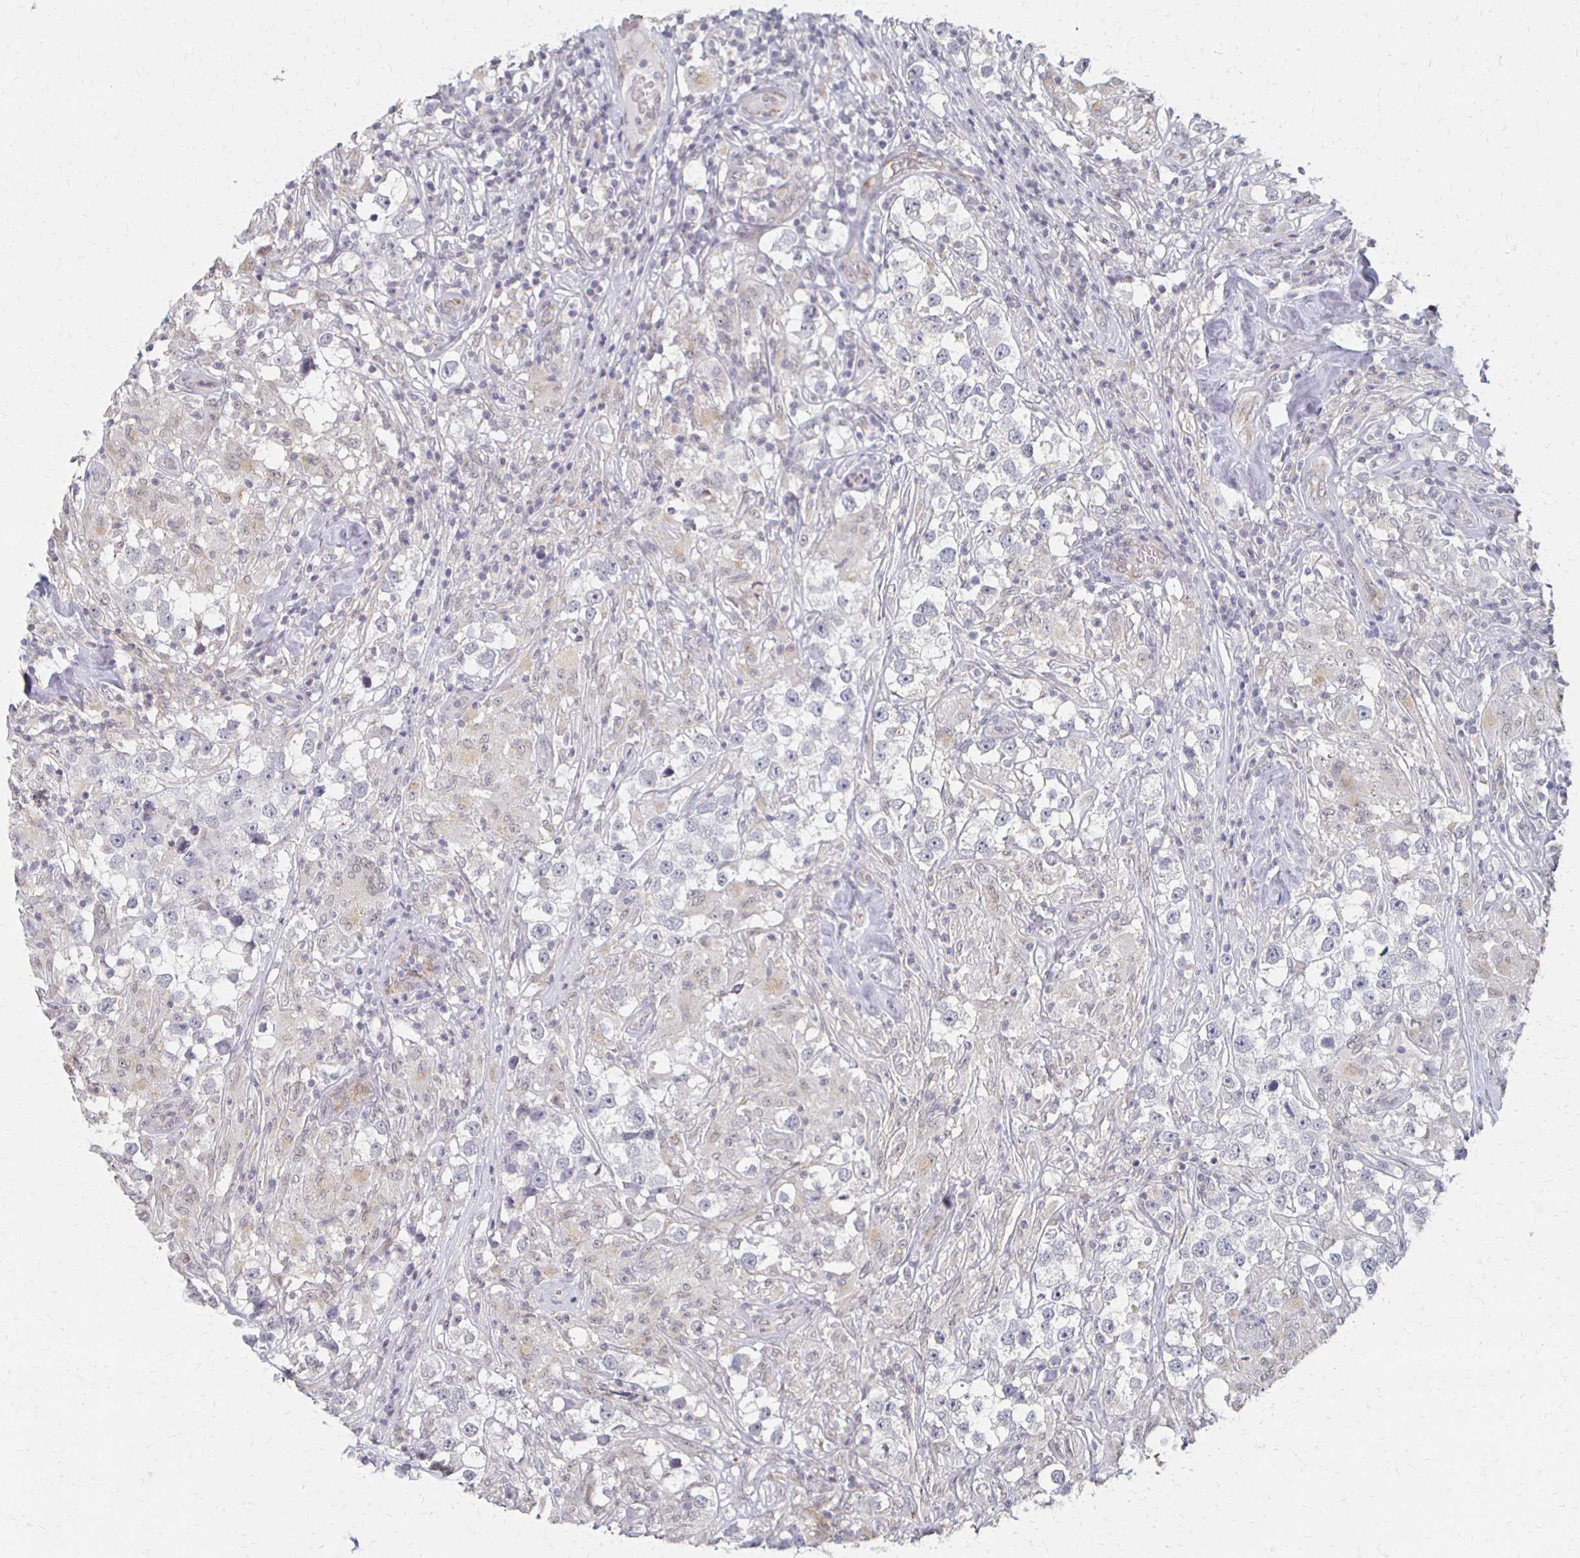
{"staining": {"intensity": "negative", "quantity": "none", "location": "none"}, "tissue": "testis cancer", "cell_type": "Tumor cells", "image_type": "cancer", "snomed": [{"axis": "morphology", "description": "Seminoma, NOS"}, {"axis": "topography", "description": "Testis"}], "caption": "DAB (3,3'-diaminobenzidine) immunohistochemical staining of human testis cancer exhibits no significant expression in tumor cells. Brightfield microscopy of immunohistochemistry (IHC) stained with DAB (3,3'-diaminobenzidine) (brown) and hematoxylin (blue), captured at high magnification.", "gene": "DAB1", "patient": {"sex": "male", "age": 46}}